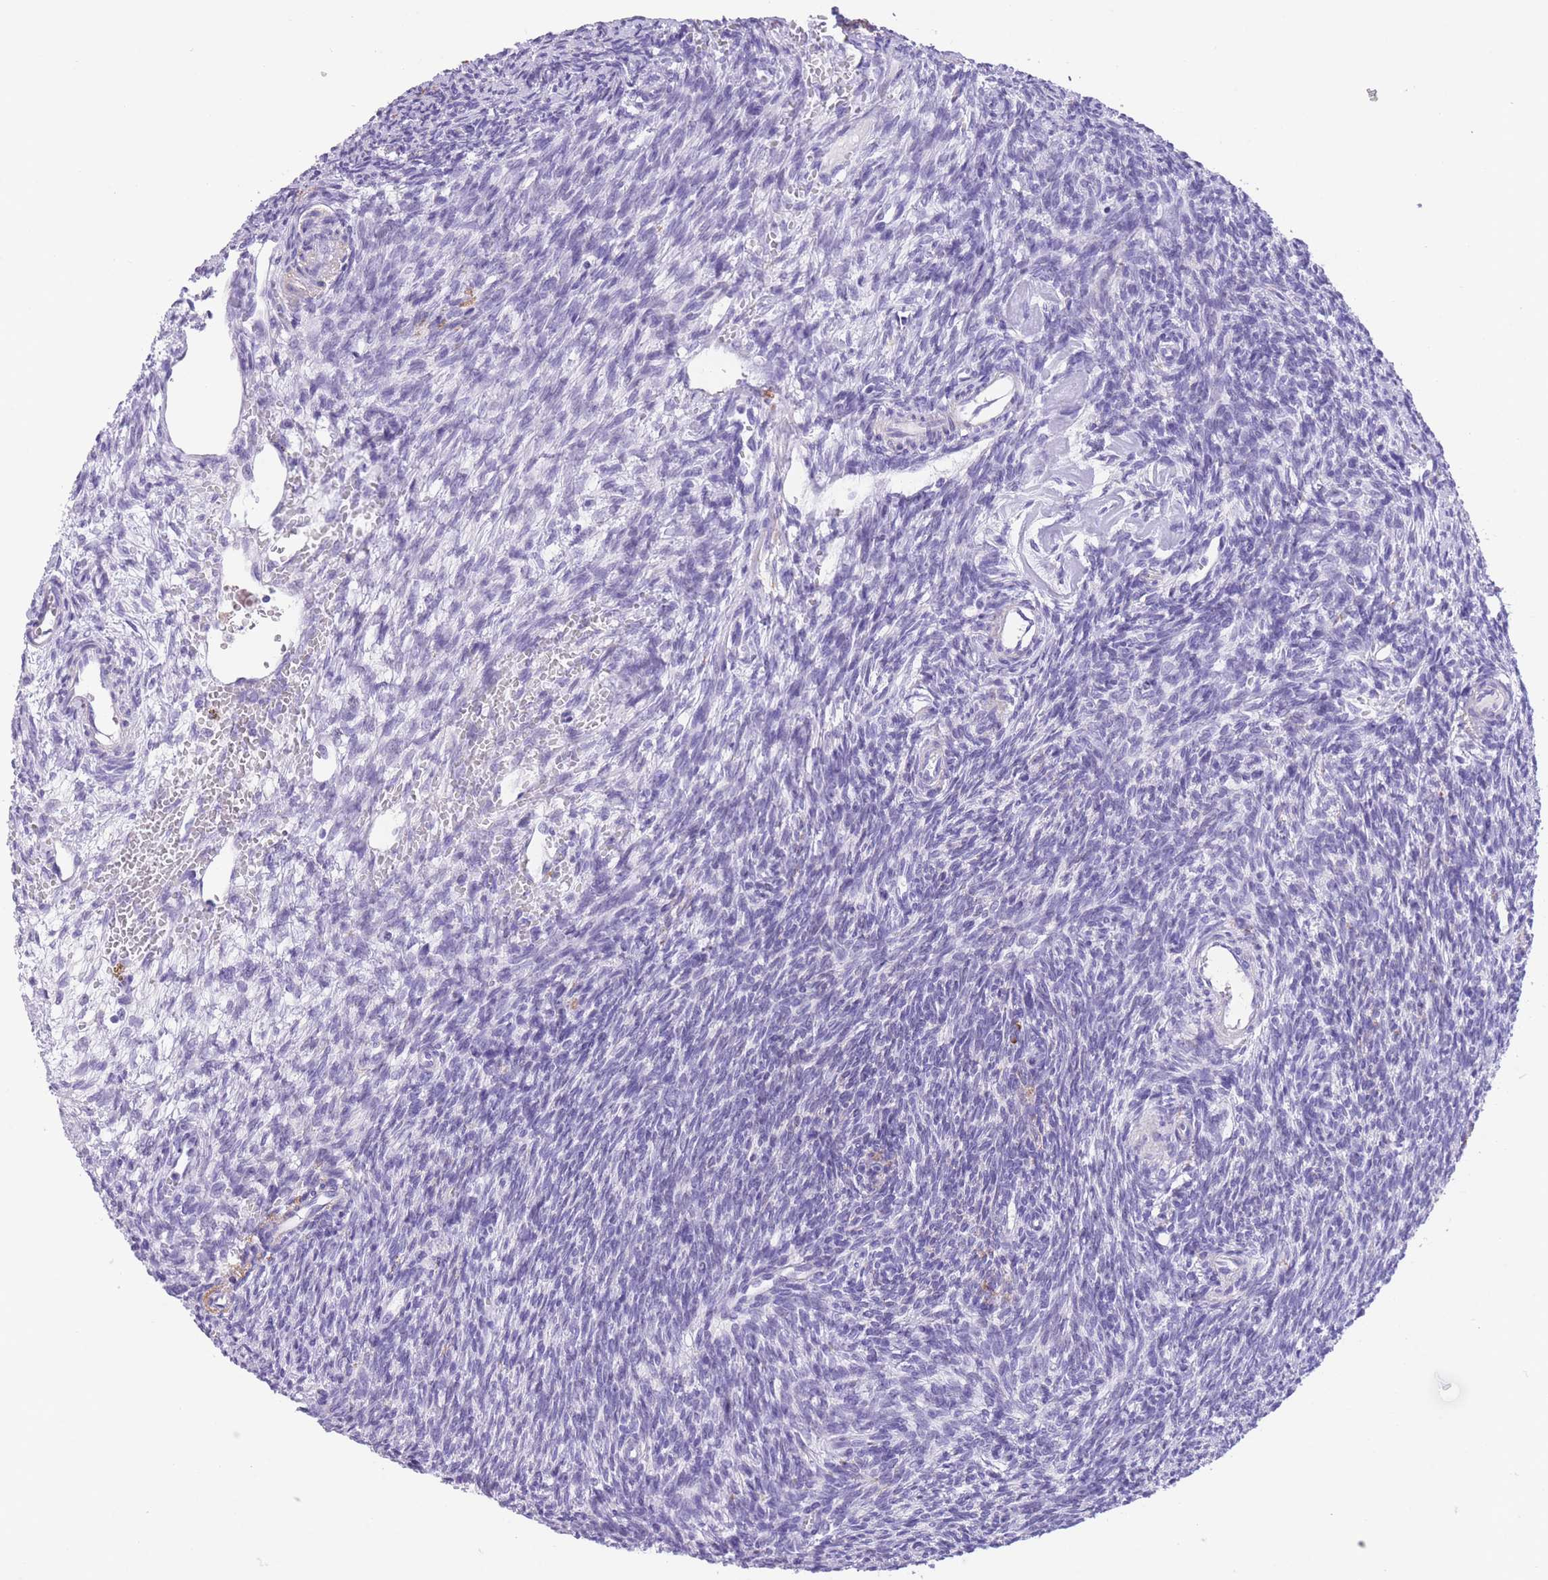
{"staining": {"intensity": "negative", "quantity": "none", "location": "none"}, "tissue": "ovary", "cell_type": "Follicle cells", "image_type": "normal", "snomed": [{"axis": "morphology", "description": "Normal tissue, NOS"}, {"axis": "topography", "description": "Ovary"}], "caption": "DAB immunohistochemical staining of unremarkable ovary displays no significant expression in follicle cells.", "gene": "RAI2", "patient": {"sex": "female", "age": 39}}